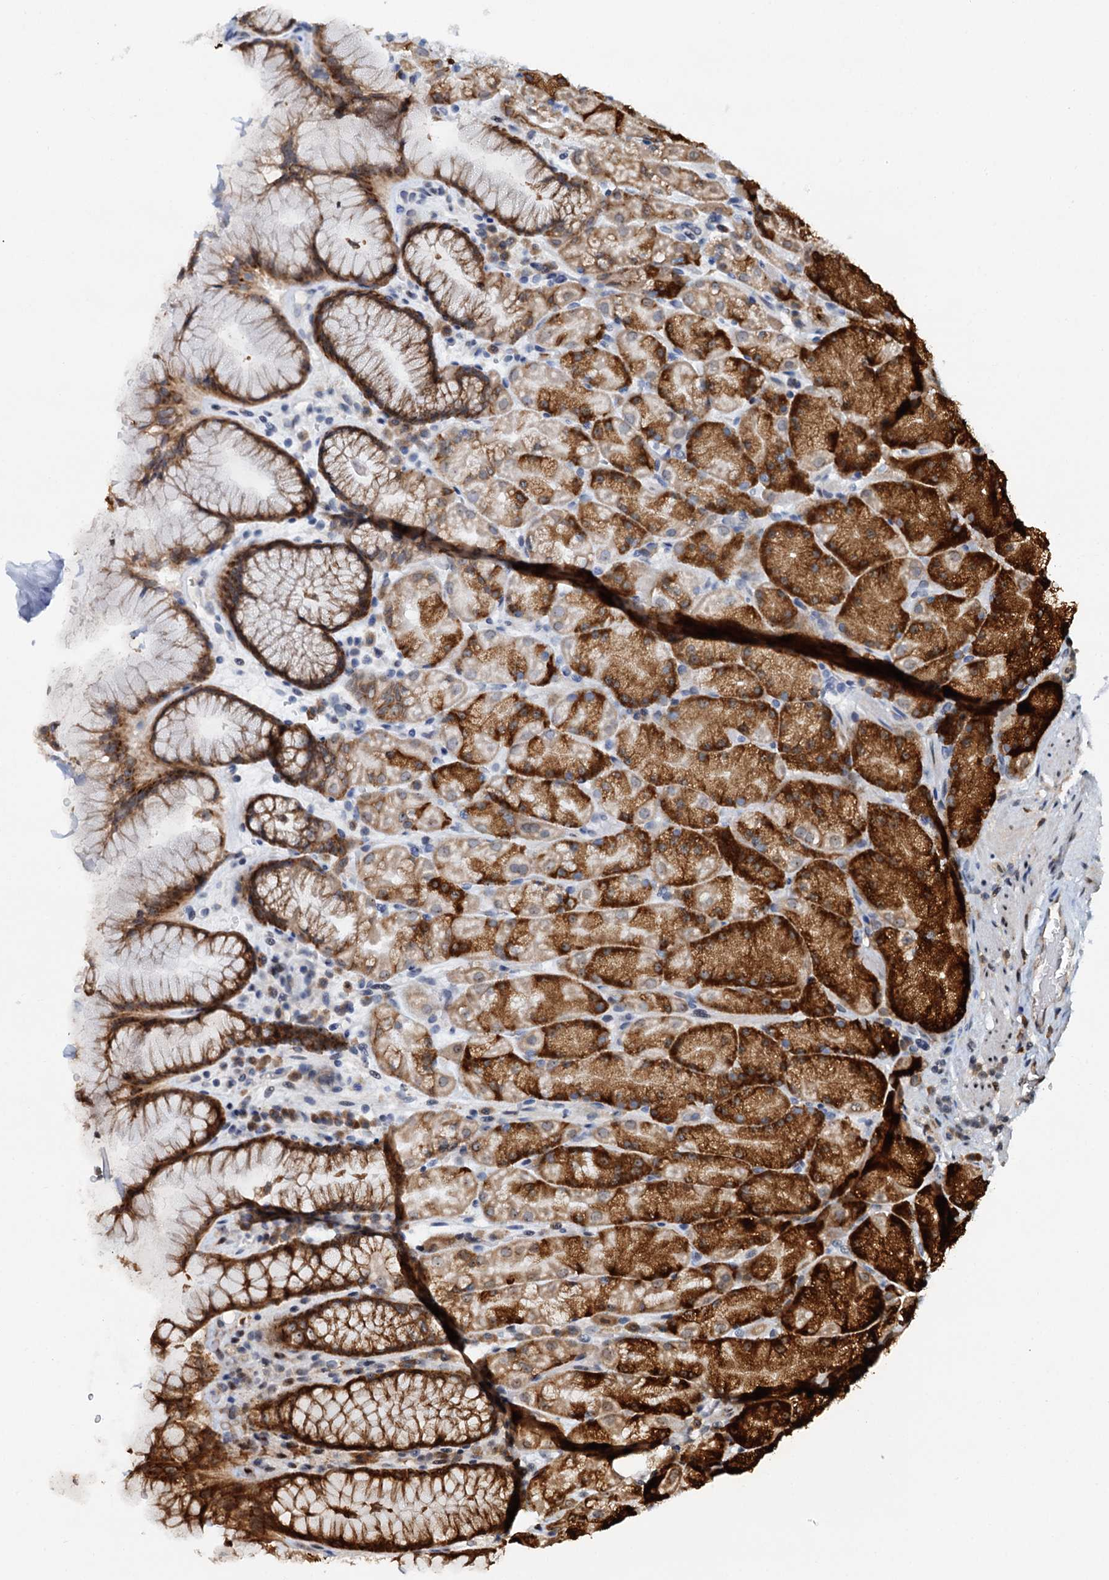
{"staining": {"intensity": "strong", "quantity": ">75%", "location": "cytoplasmic/membranous,nuclear"}, "tissue": "stomach", "cell_type": "Glandular cells", "image_type": "normal", "snomed": [{"axis": "morphology", "description": "Normal tissue, NOS"}, {"axis": "topography", "description": "Stomach, upper"}, {"axis": "topography", "description": "Stomach, lower"}], "caption": "Immunohistochemistry image of benign stomach: stomach stained using IHC shows high levels of strong protein expression localized specifically in the cytoplasmic/membranous,nuclear of glandular cells, appearing as a cytoplasmic/membranous,nuclear brown color.", "gene": "DNAJC21", "patient": {"sex": "male", "age": 67}}